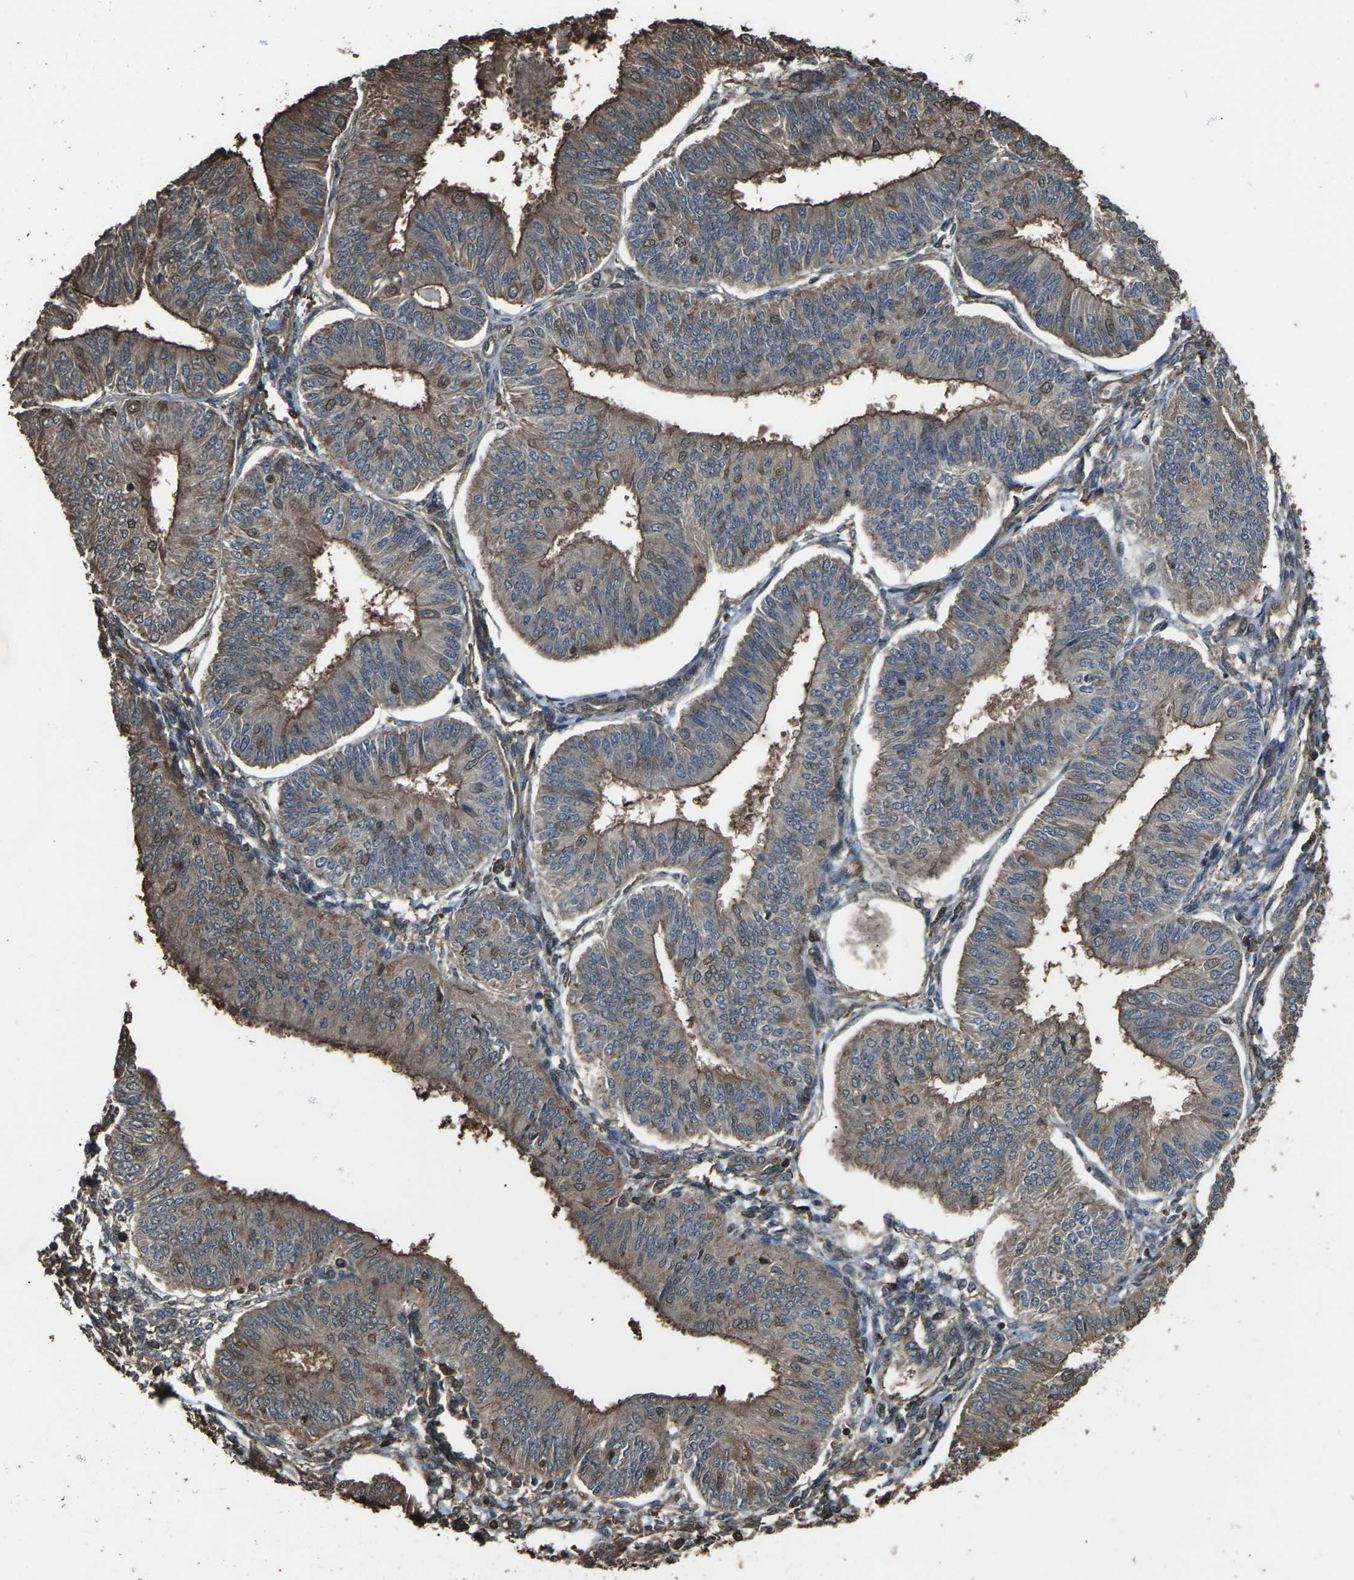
{"staining": {"intensity": "moderate", "quantity": ">75%", "location": "cytoplasmic/membranous"}, "tissue": "endometrial cancer", "cell_type": "Tumor cells", "image_type": "cancer", "snomed": [{"axis": "morphology", "description": "Adenocarcinoma, NOS"}, {"axis": "topography", "description": "Endometrium"}], "caption": "A micrograph showing moderate cytoplasmic/membranous positivity in approximately >75% of tumor cells in endometrial cancer (adenocarcinoma), as visualized by brown immunohistochemical staining.", "gene": "DHPS", "patient": {"sex": "female", "age": 58}}